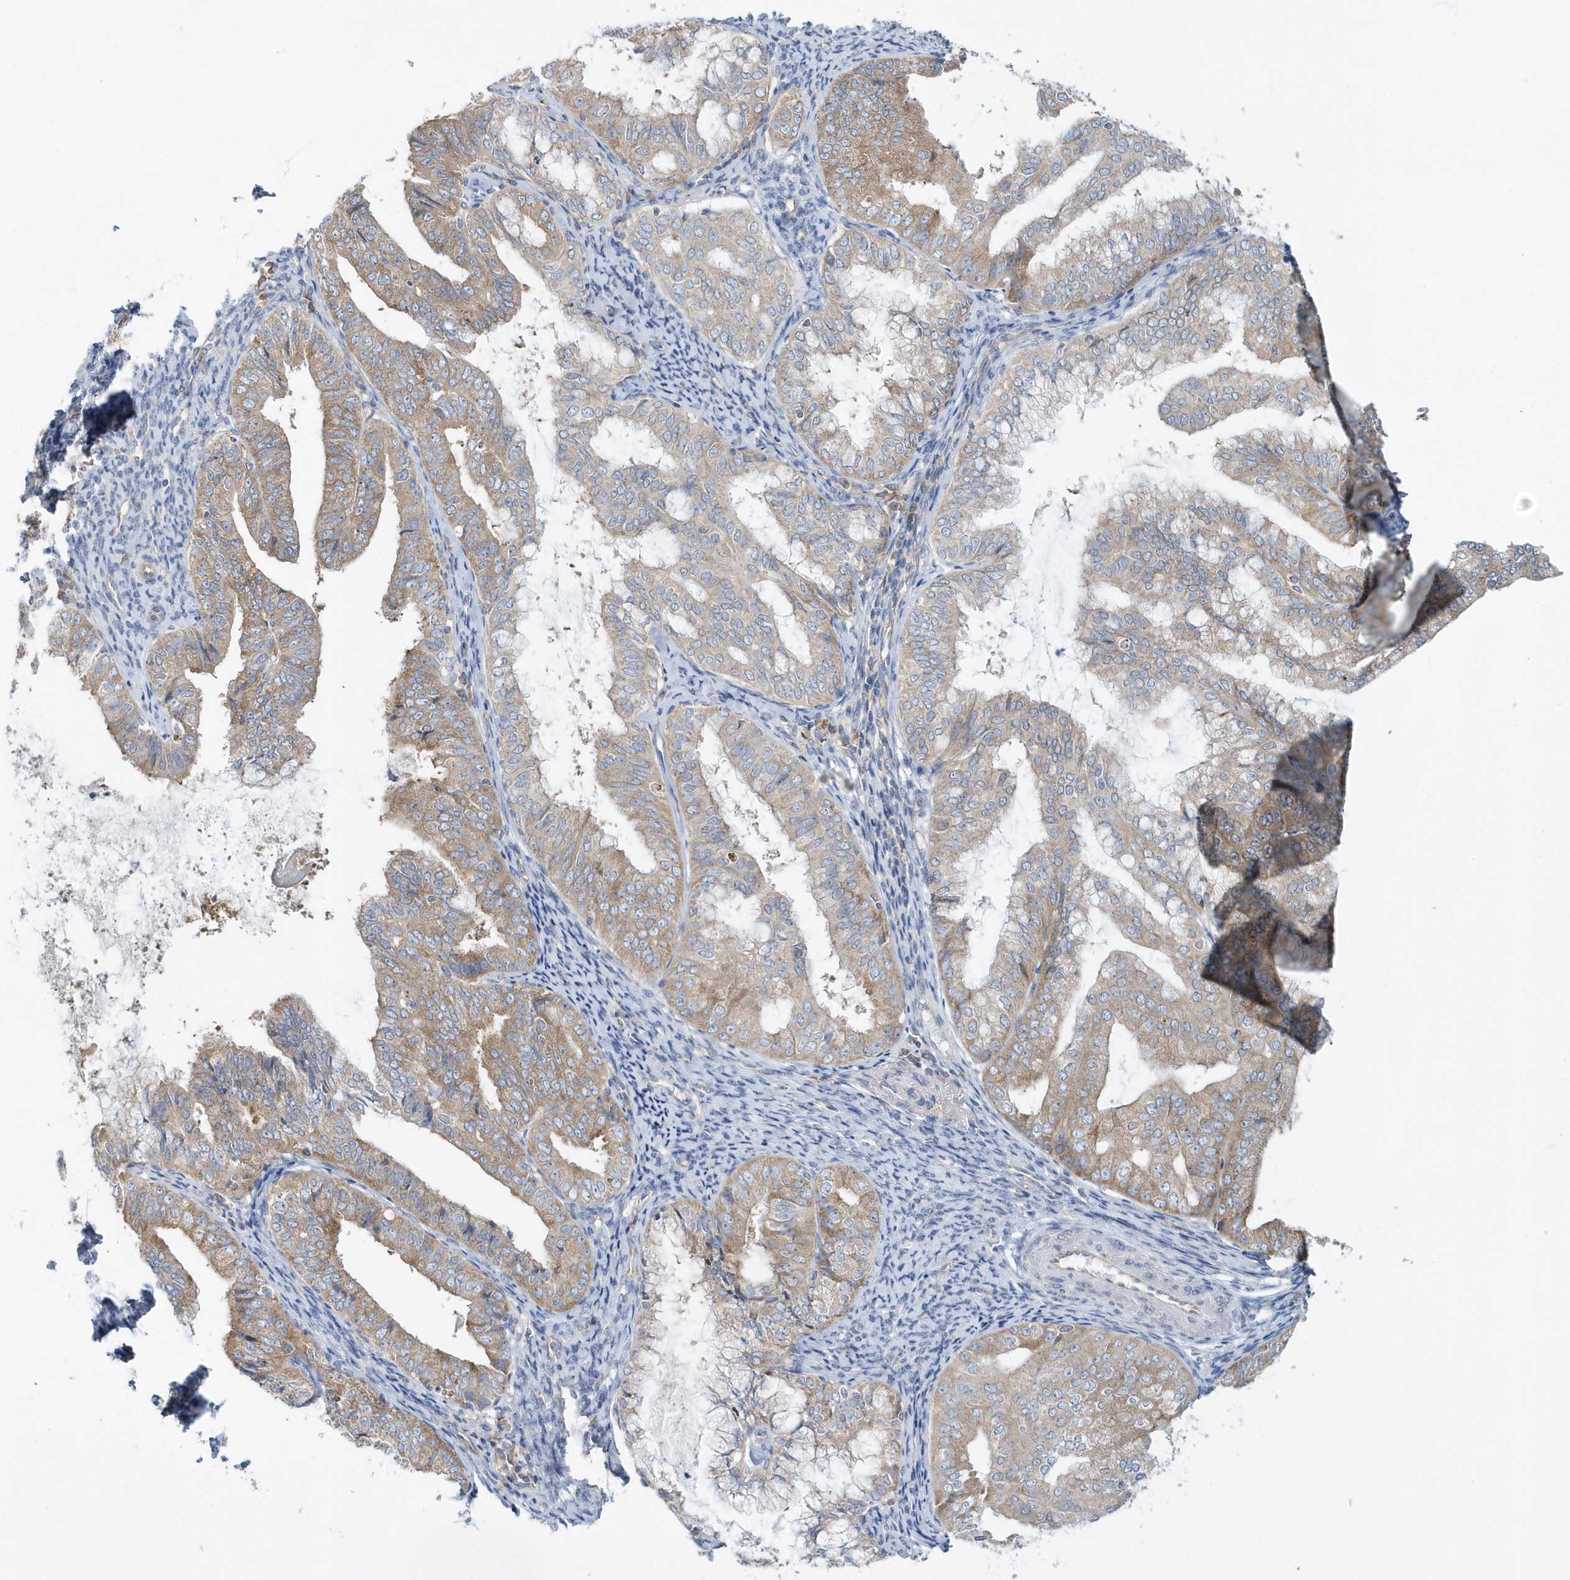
{"staining": {"intensity": "weak", "quantity": ">75%", "location": "cytoplasmic/membranous"}, "tissue": "endometrial cancer", "cell_type": "Tumor cells", "image_type": "cancer", "snomed": [{"axis": "morphology", "description": "Adenocarcinoma, NOS"}, {"axis": "topography", "description": "Endometrium"}], "caption": "Approximately >75% of tumor cells in endometrial adenocarcinoma exhibit weak cytoplasmic/membranous protein expression as visualized by brown immunohistochemical staining.", "gene": "EIF3C", "patient": {"sex": "female", "age": 63}}